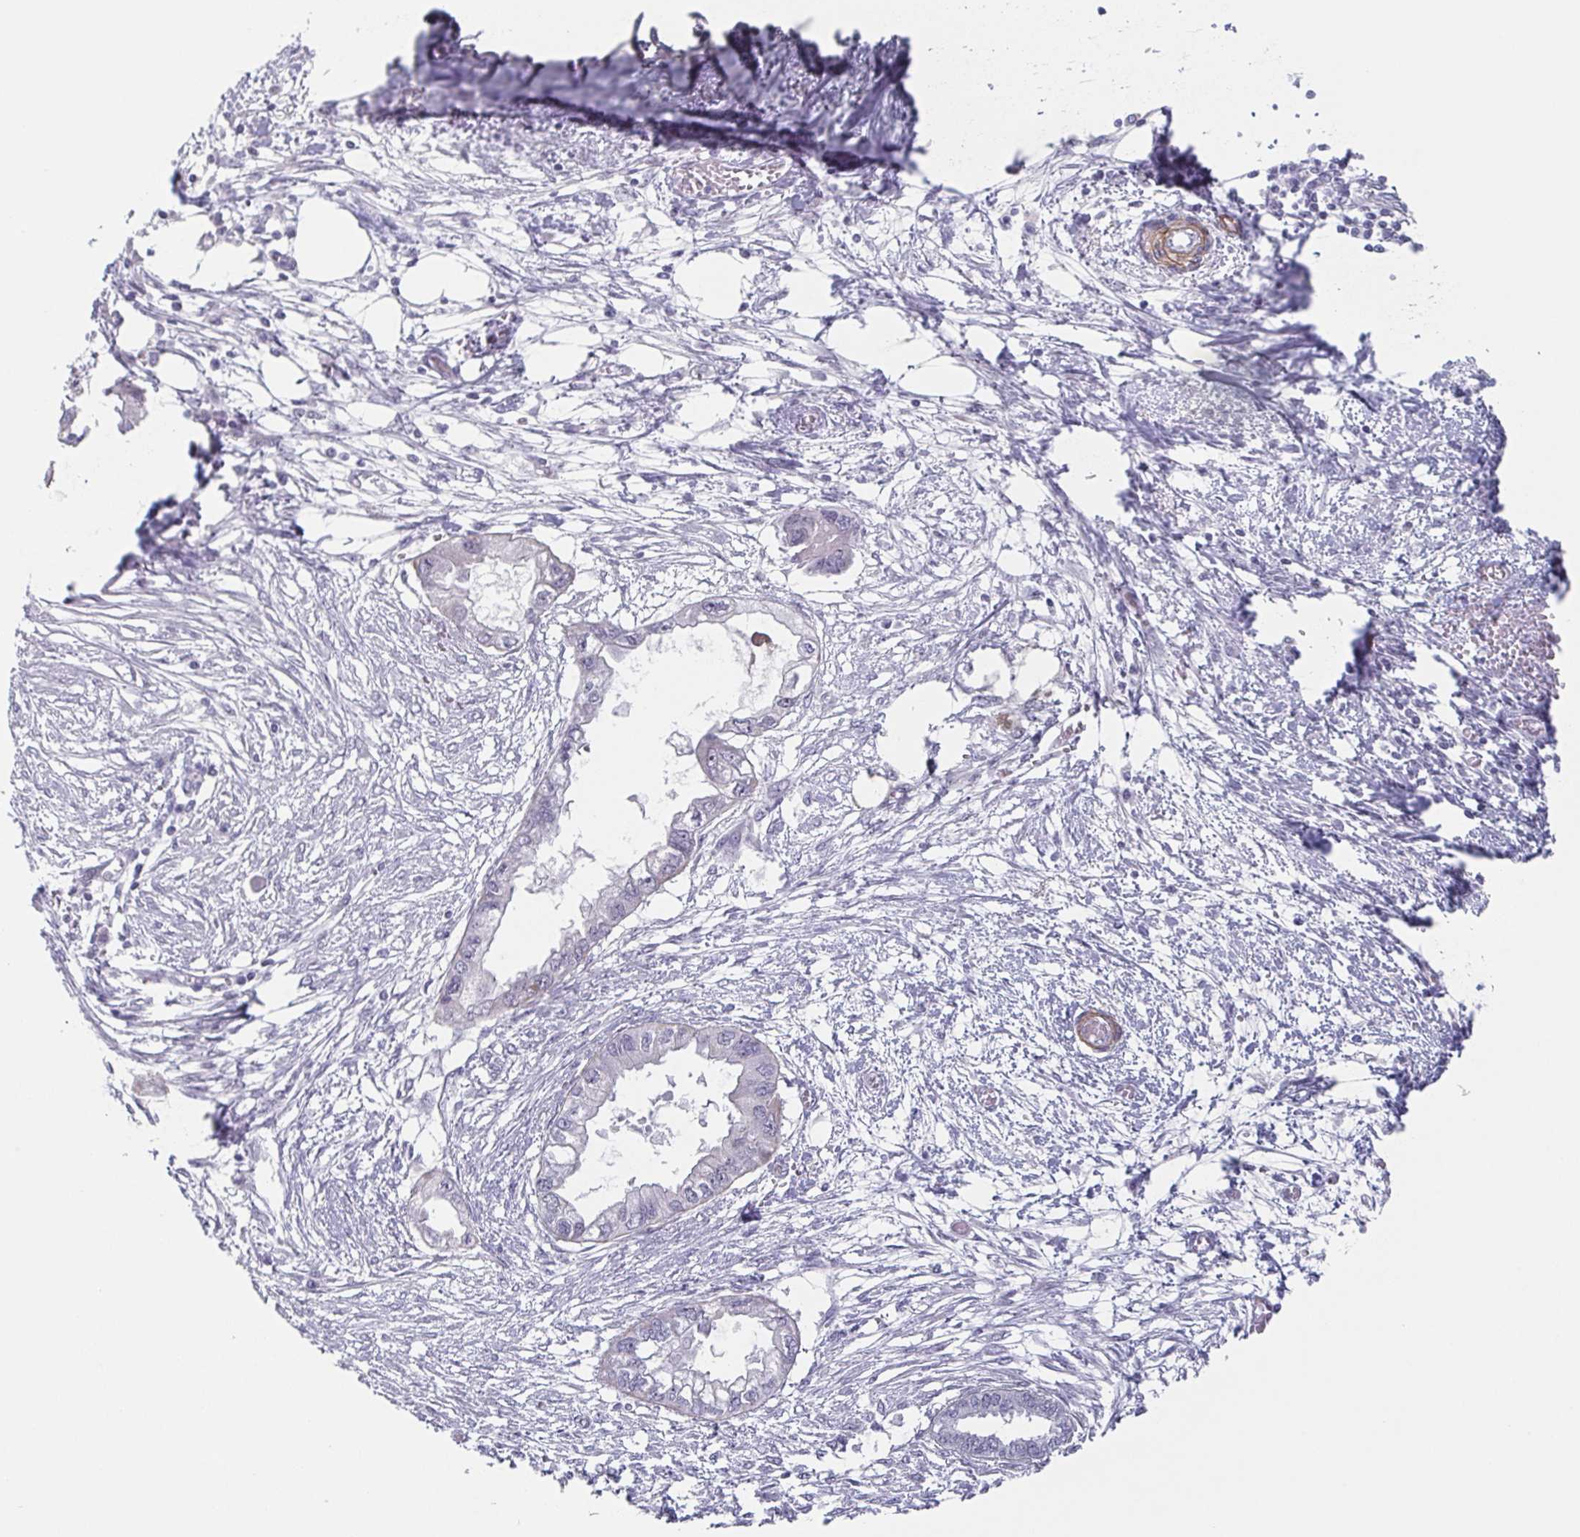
{"staining": {"intensity": "negative", "quantity": "none", "location": "none"}, "tissue": "endometrial cancer", "cell_type": "Tumor cells", "image_type": "cancer", "snomed": [{"axis": "morphology", "description": "Adenocarcinoma, NOS"}, {"axis": "morphology", "description": "Adenocarcinoma, metastatic, NOS"}, {"axis": "topography", "description": "Adipose tissue"}, {"axis": "topography", "description": "Endometrium"}], "caption": "Image shows no protein positivity in tumor cells of metastatic adenocarcinoma (endometrial) tissue.", "gene": "EXOSC7", "patient": {"sex": "female", "age": 67}}